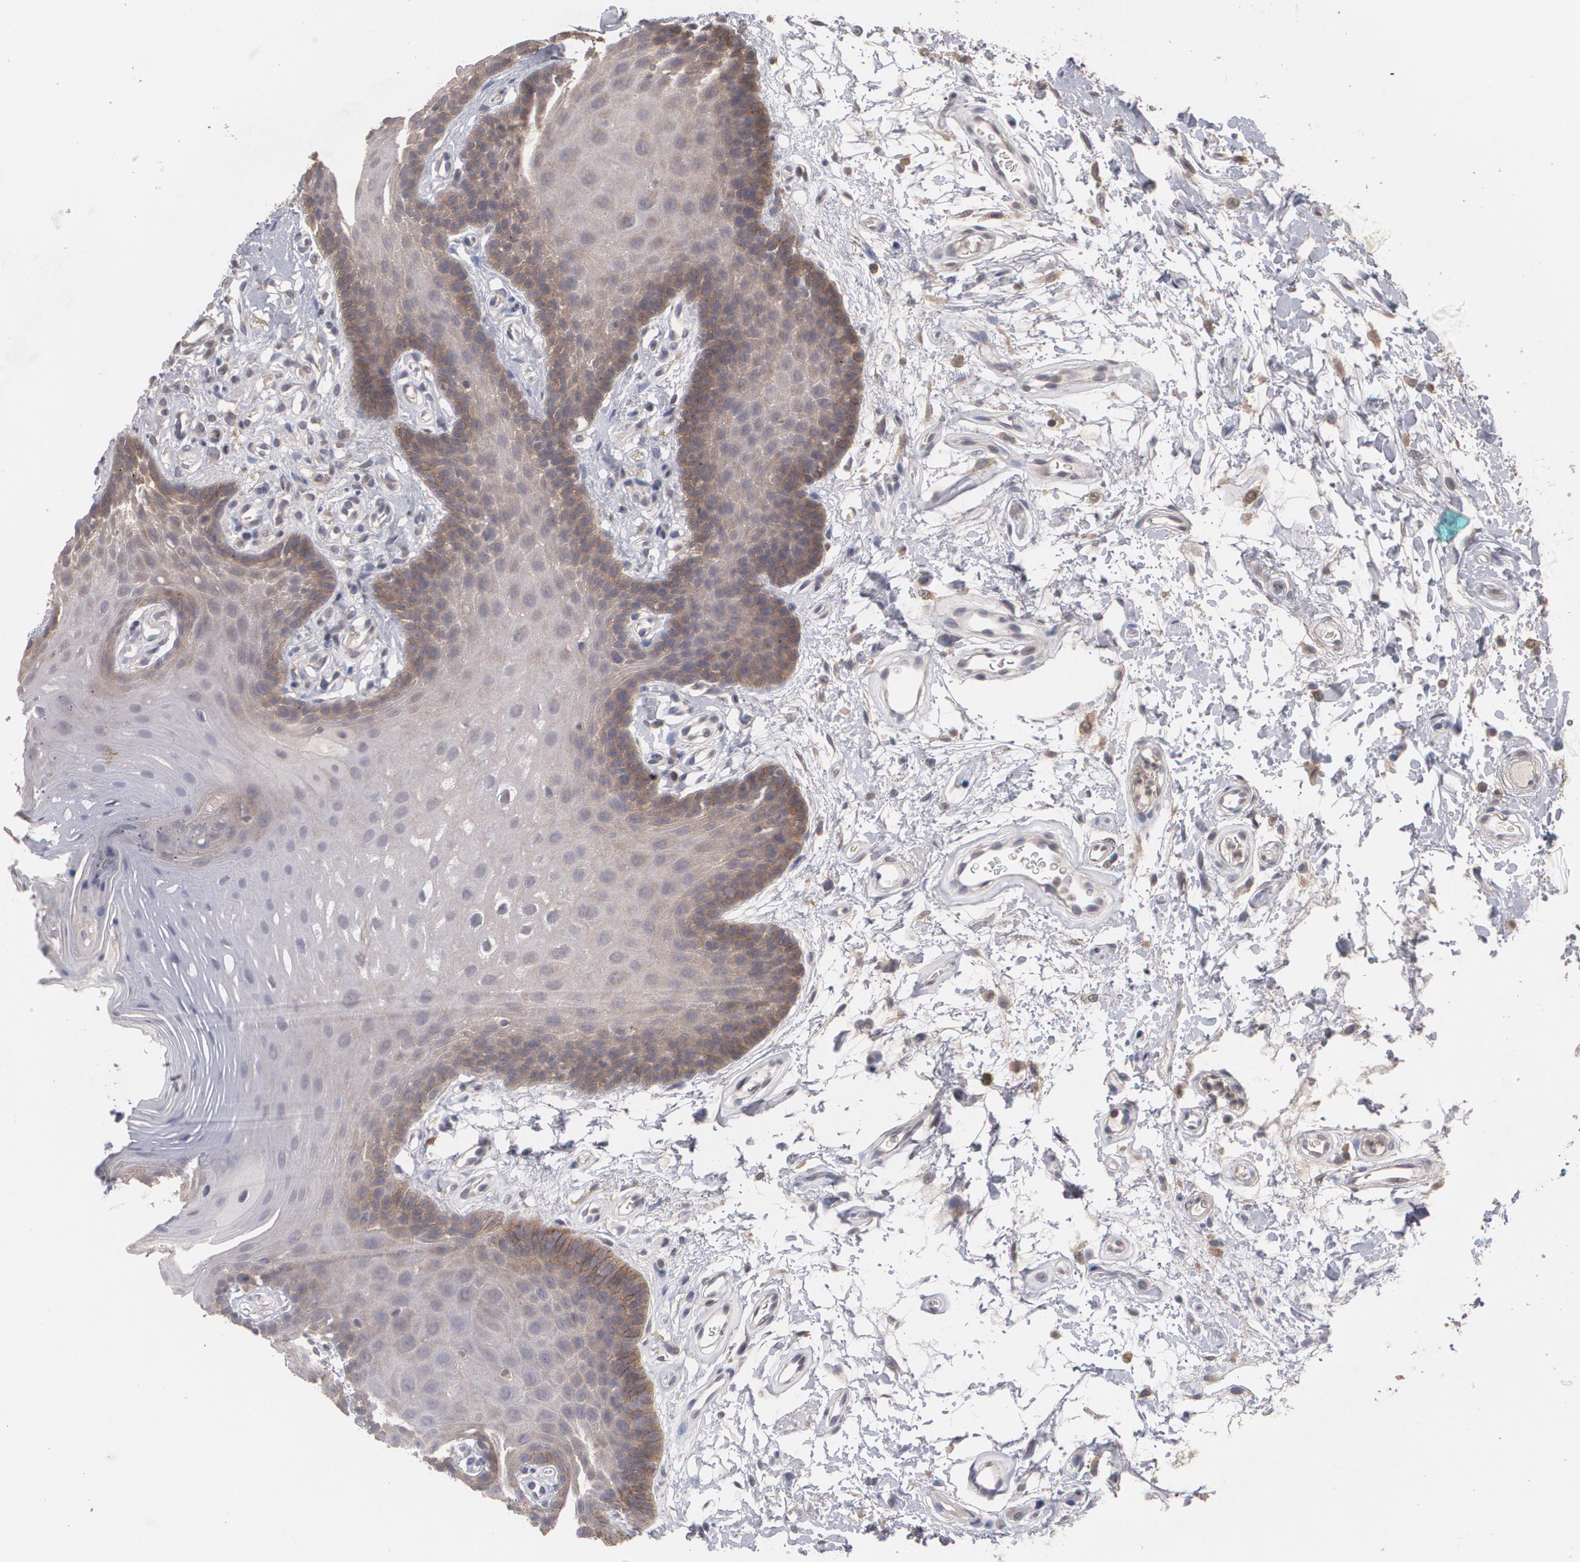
{"staining": {"intensity": "weak", "quantity": "25%-75%", "location": "cytoplasmic/membranous"}, "tissue": "oral mucosa", "cell_type": "Squamous epithelial cells", "image_type": "normal", "snomed": [{"axis": "morphology", "description": "Normal tissue, NOS"}, {"axis": "topography", "description": "Oral tissue"}], "caption": "Benign oral mucosa was stained to show a protein in brown. There is low levels of weak cytoplasmic/membranous staining in approximately 25%-75% of squamous epithelial cells.", "gene": "ARF6", "patient": {"sex": "male", "age": 62}}